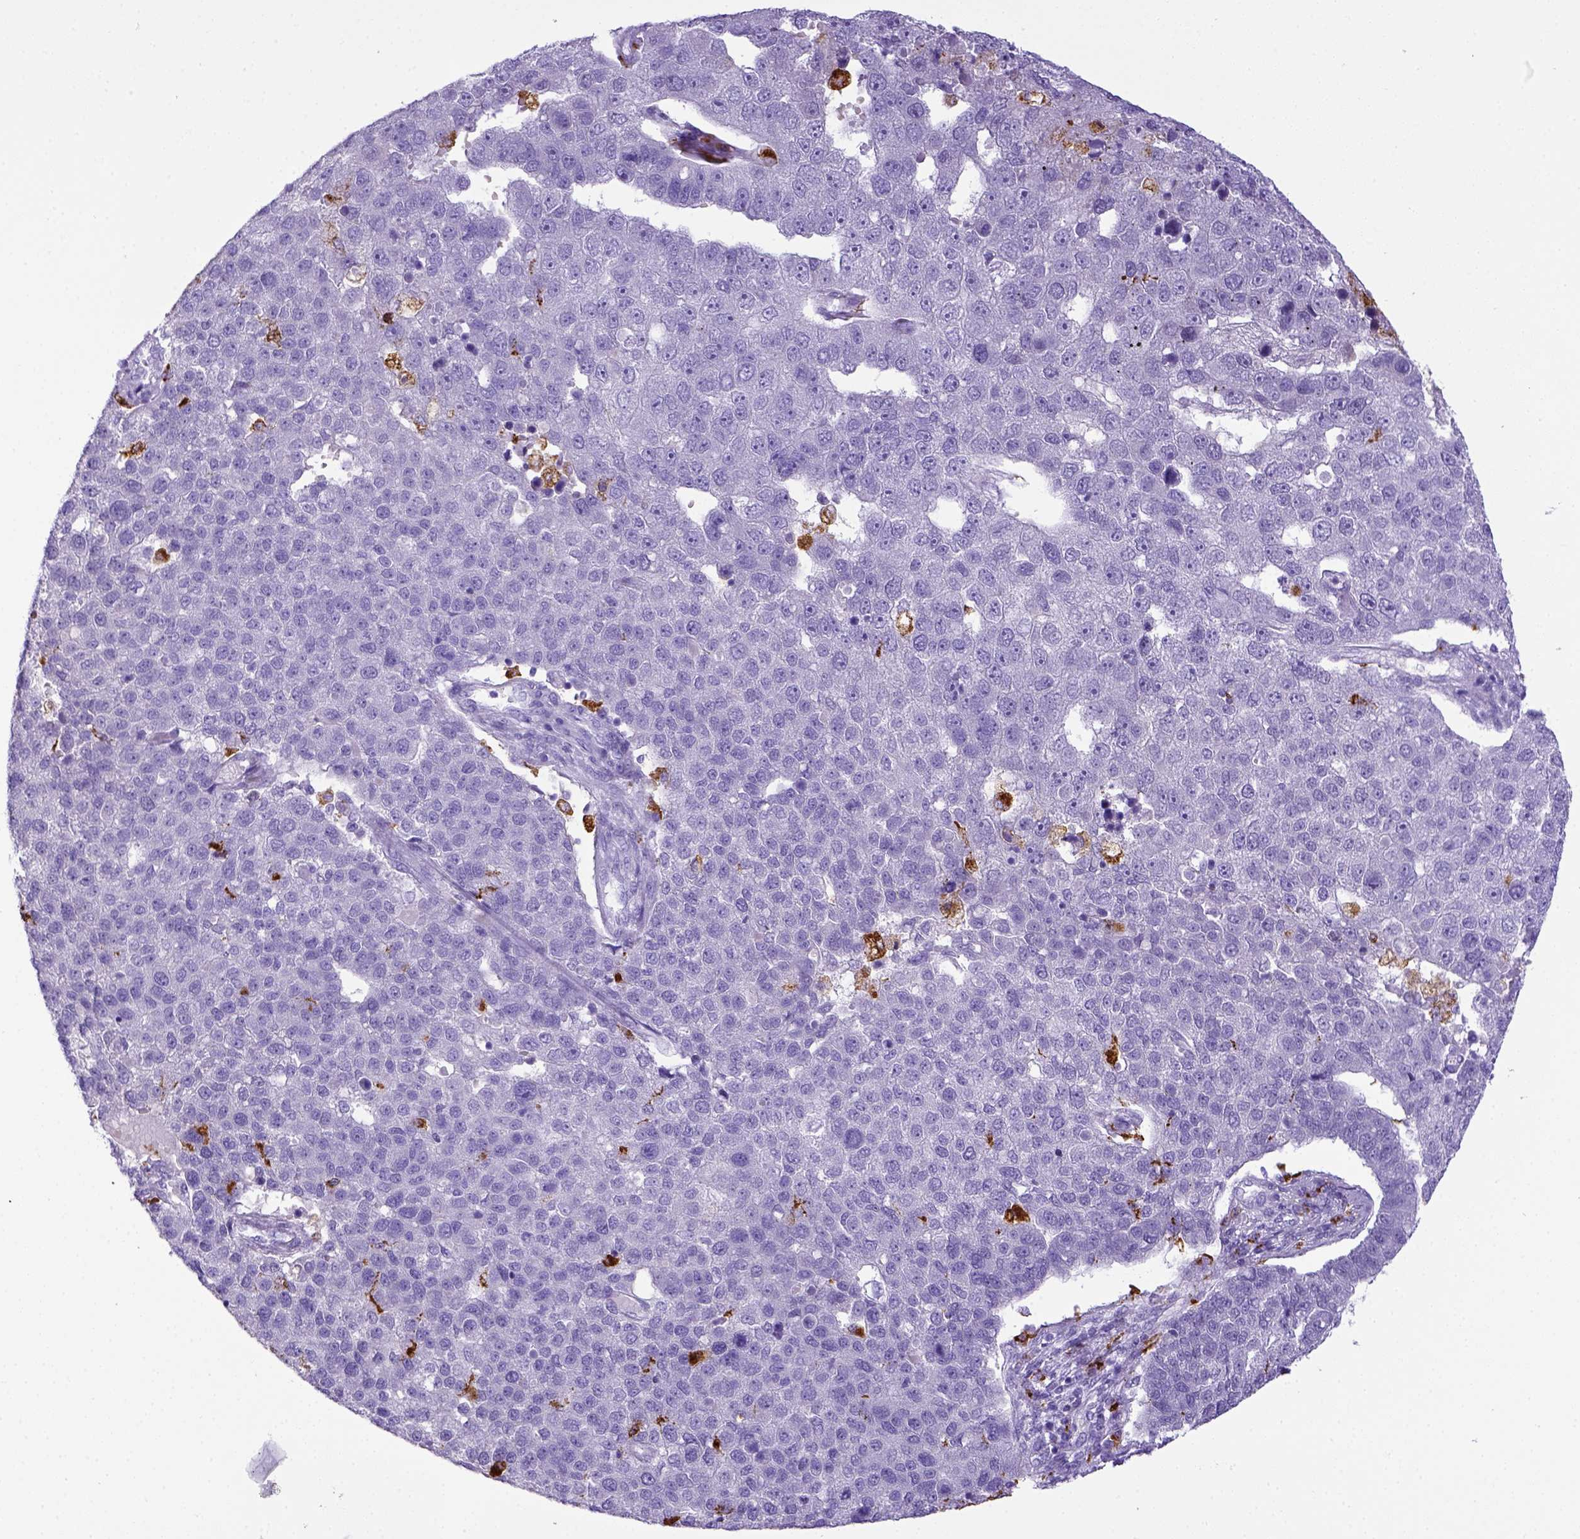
{"staining": {"intensity": "negative", "quantity": "none", "location": "none"}, "tissue": "pancreatic cancer", "cell_type": "Tumor cells", "image_type": "cancer", "snomed": [{"axis": "morphology", "description": "Adenocarcinoma, NOS"}, {"axis": "topography", "description": "Pancreas"}], "caption": "Immunohistochemistry of human pancreatic adenocarcinoma displays no expression in tumor cells.", "gene": "CD68", "patient": {"sex": "female", "age": 61}}